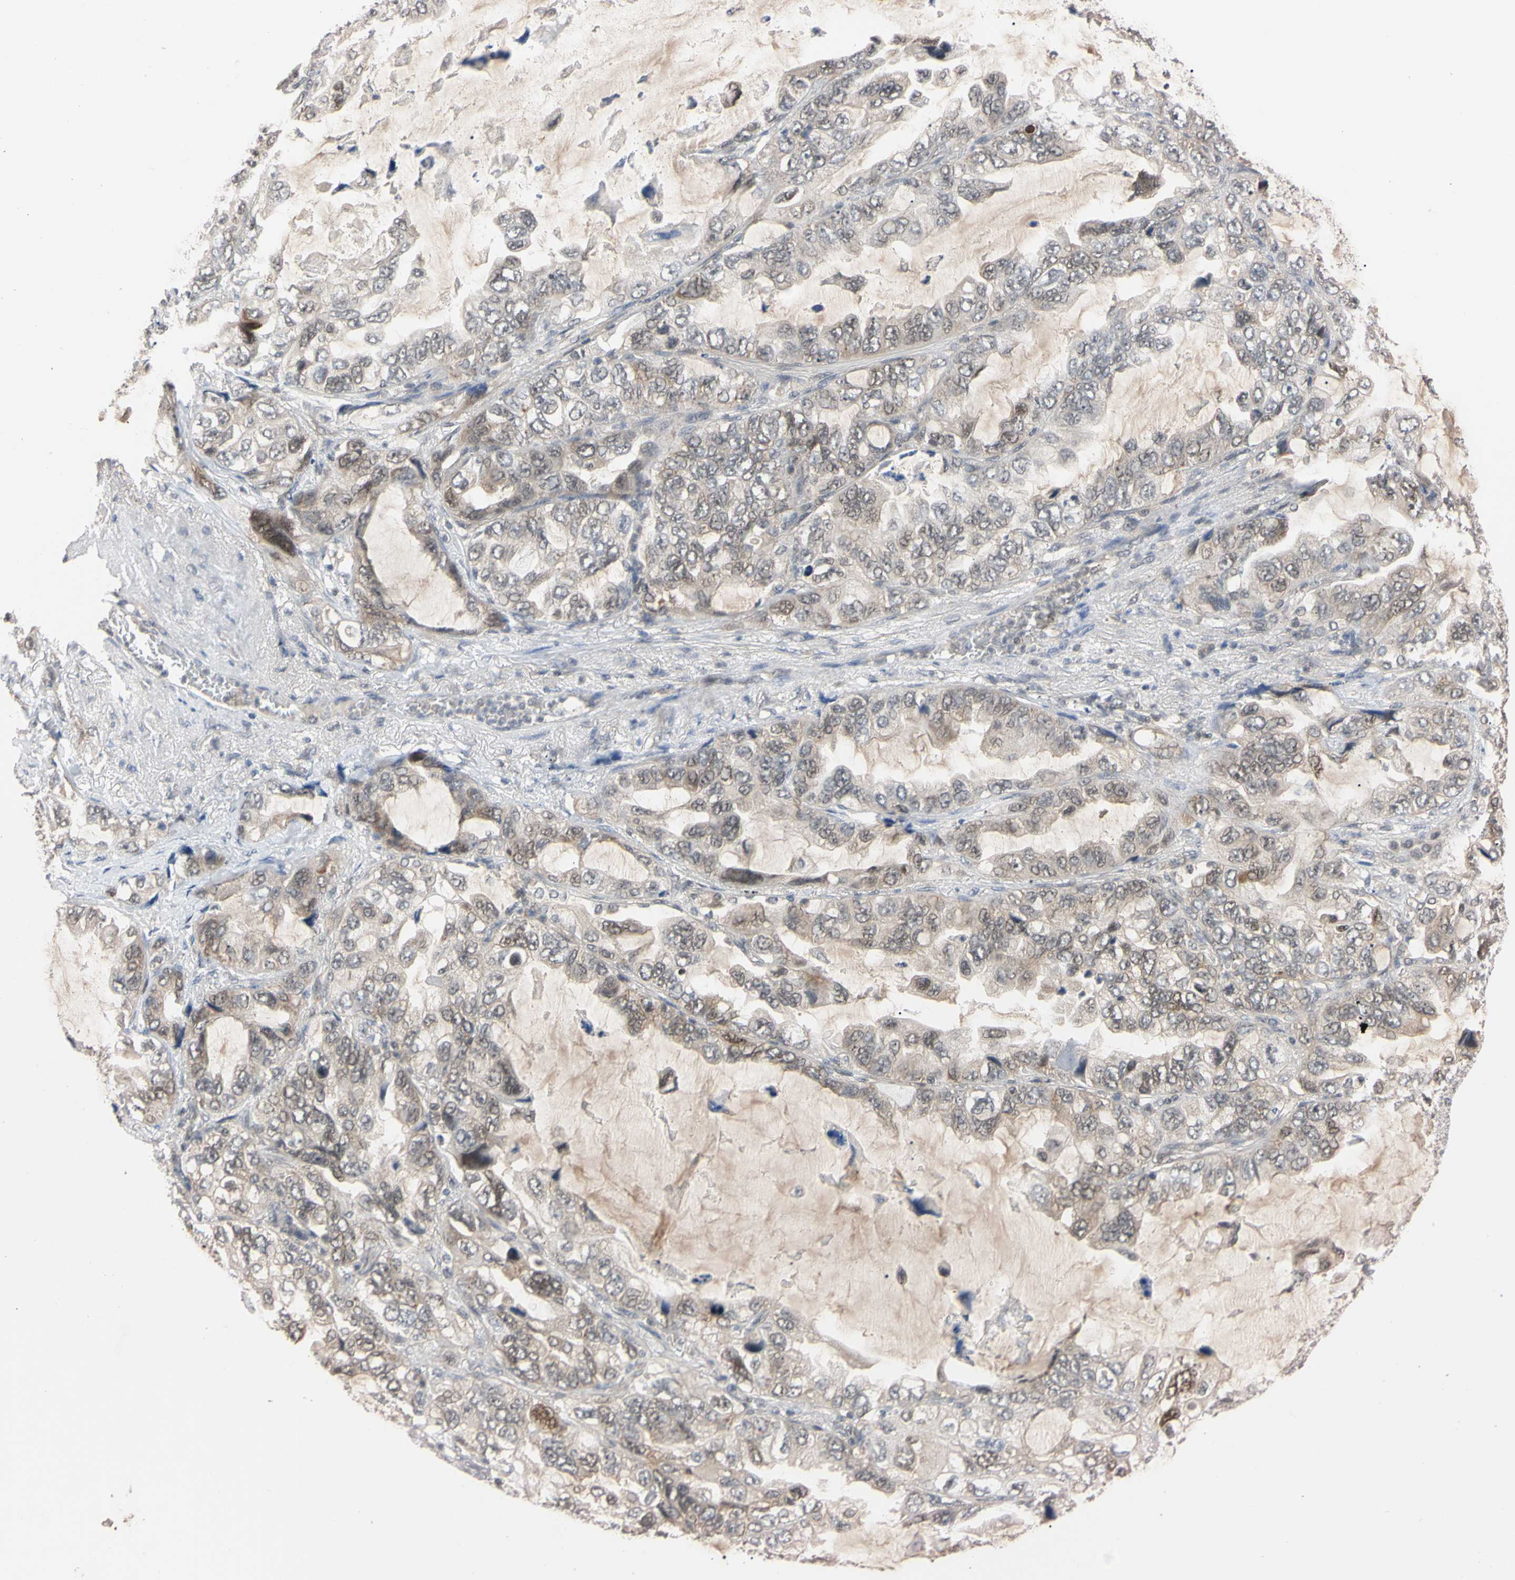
{"staining": {"intensity": "weak", "quantity": "25%-75%", "location": "cytoplasmic/membranous,nuclear"}, "tissue": "lung cancer", "cell_type": "Tumor cells", "image_type": "cancer", "snomed": [{"axis": "morphology", "description": "Squamous cell carcinoma, NOS"}, {"axis": "topography", "description": "Lung"}], "caption": "This is an image of IHC staining of lung cancer, which shows weak expression in the cytoplasmic/membranous and nuclear of tumor cells.", "gene": "UBE2I", "patient": {"sex": "female", "age": 73}}